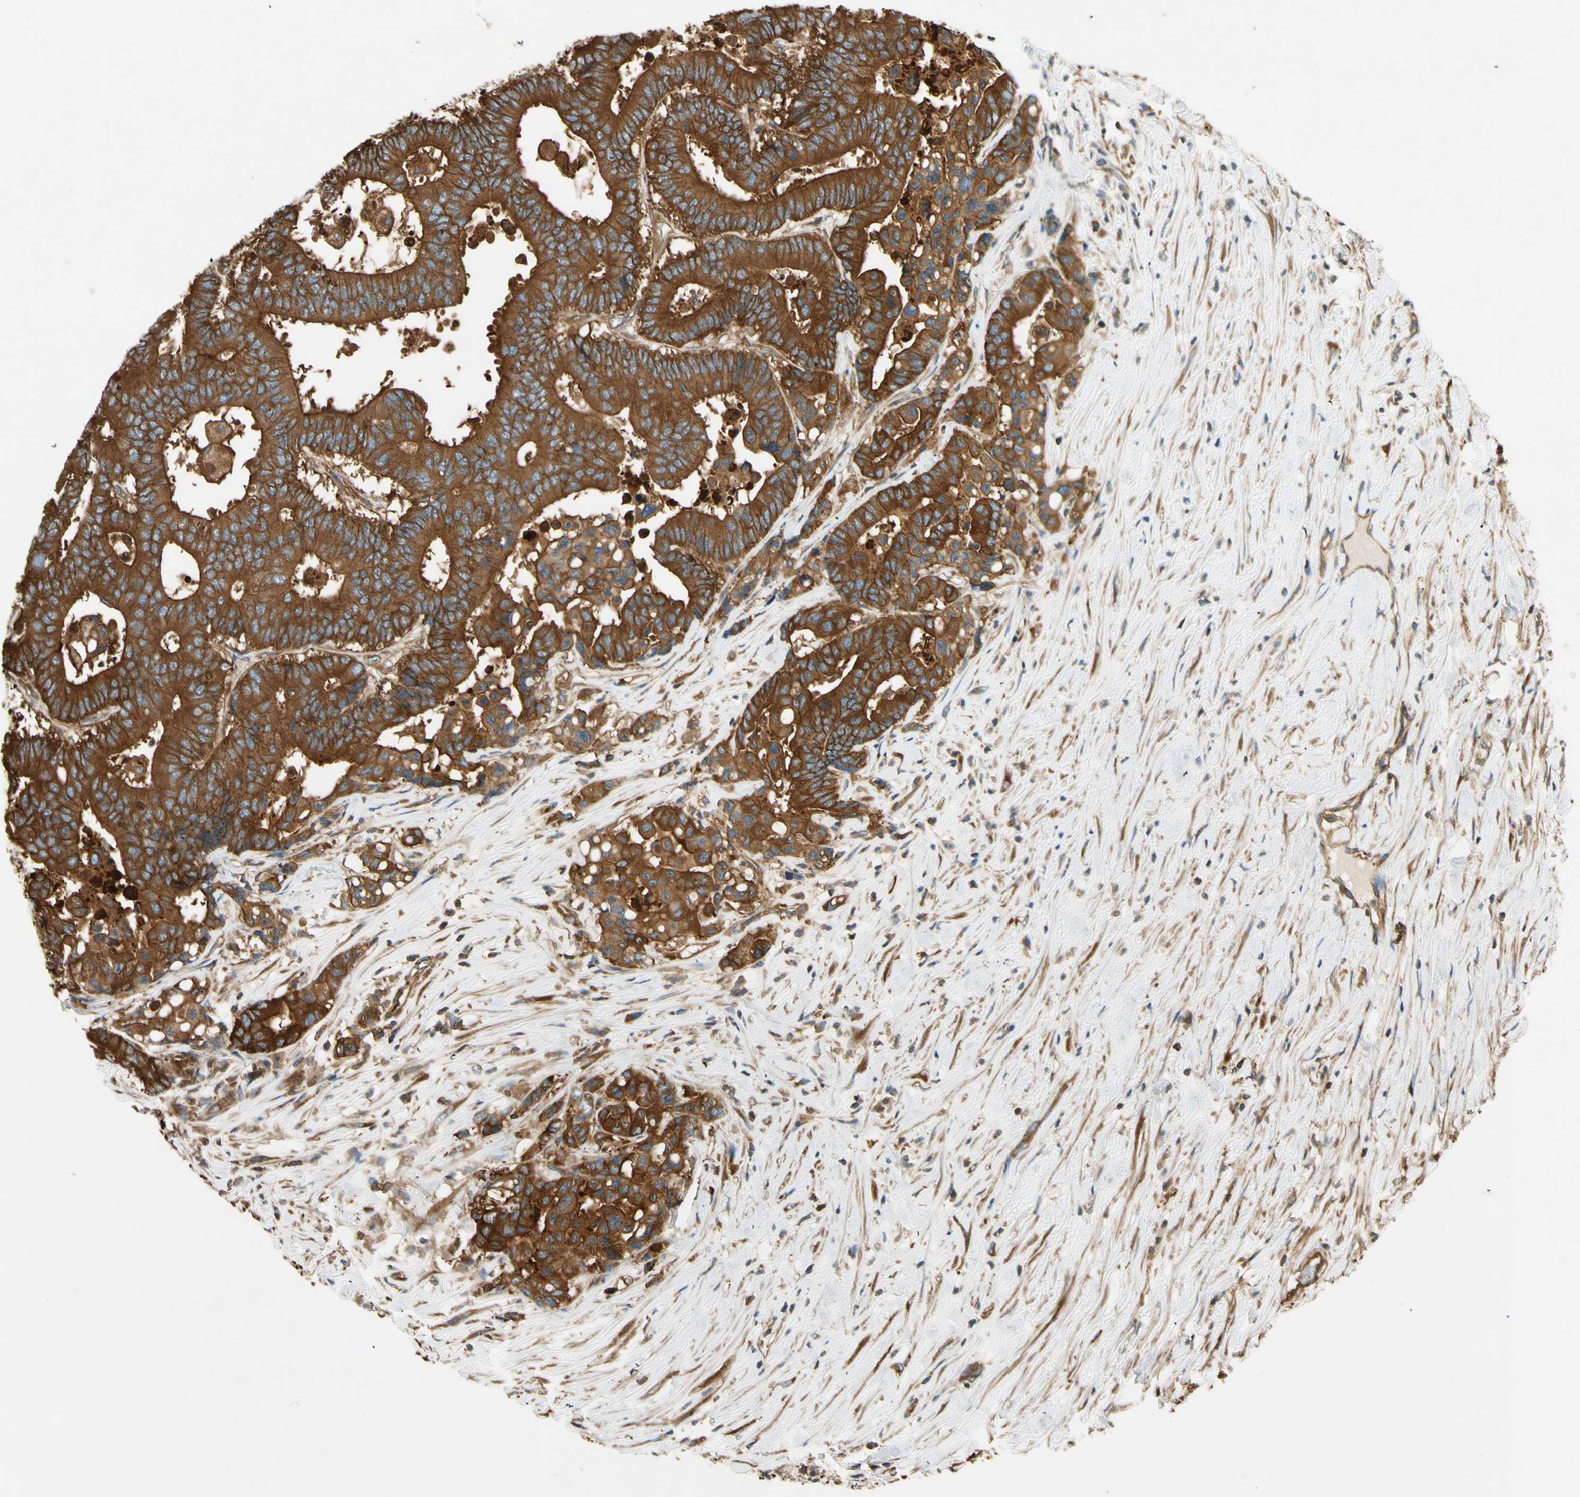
{"staining": {"intensity": "strong", "quantity": ">75%", "location": "cytoplasmic/membranous"}, "tissue": "colorectal cancer", "cell_type": "Tumor cells", "image_type": "cancer", "snomed": [{"axis": "morphology", "description": "Normal tissue, NOS"}, {"axis": "morphology", "description": "Adenocarcinoma, NOS"}, {"axis": "topography", "description": "Colon"}], "caption": "IHC histopathology image of human adenocarcinoma (colorectal) stained for a protein (brown), which exhibits high levels of strong cytoplasmic/membranous positivity in about >75% of tumor cells.", "gene": "TCP11L1", "patient": {"sex": "male", "age": 82}}